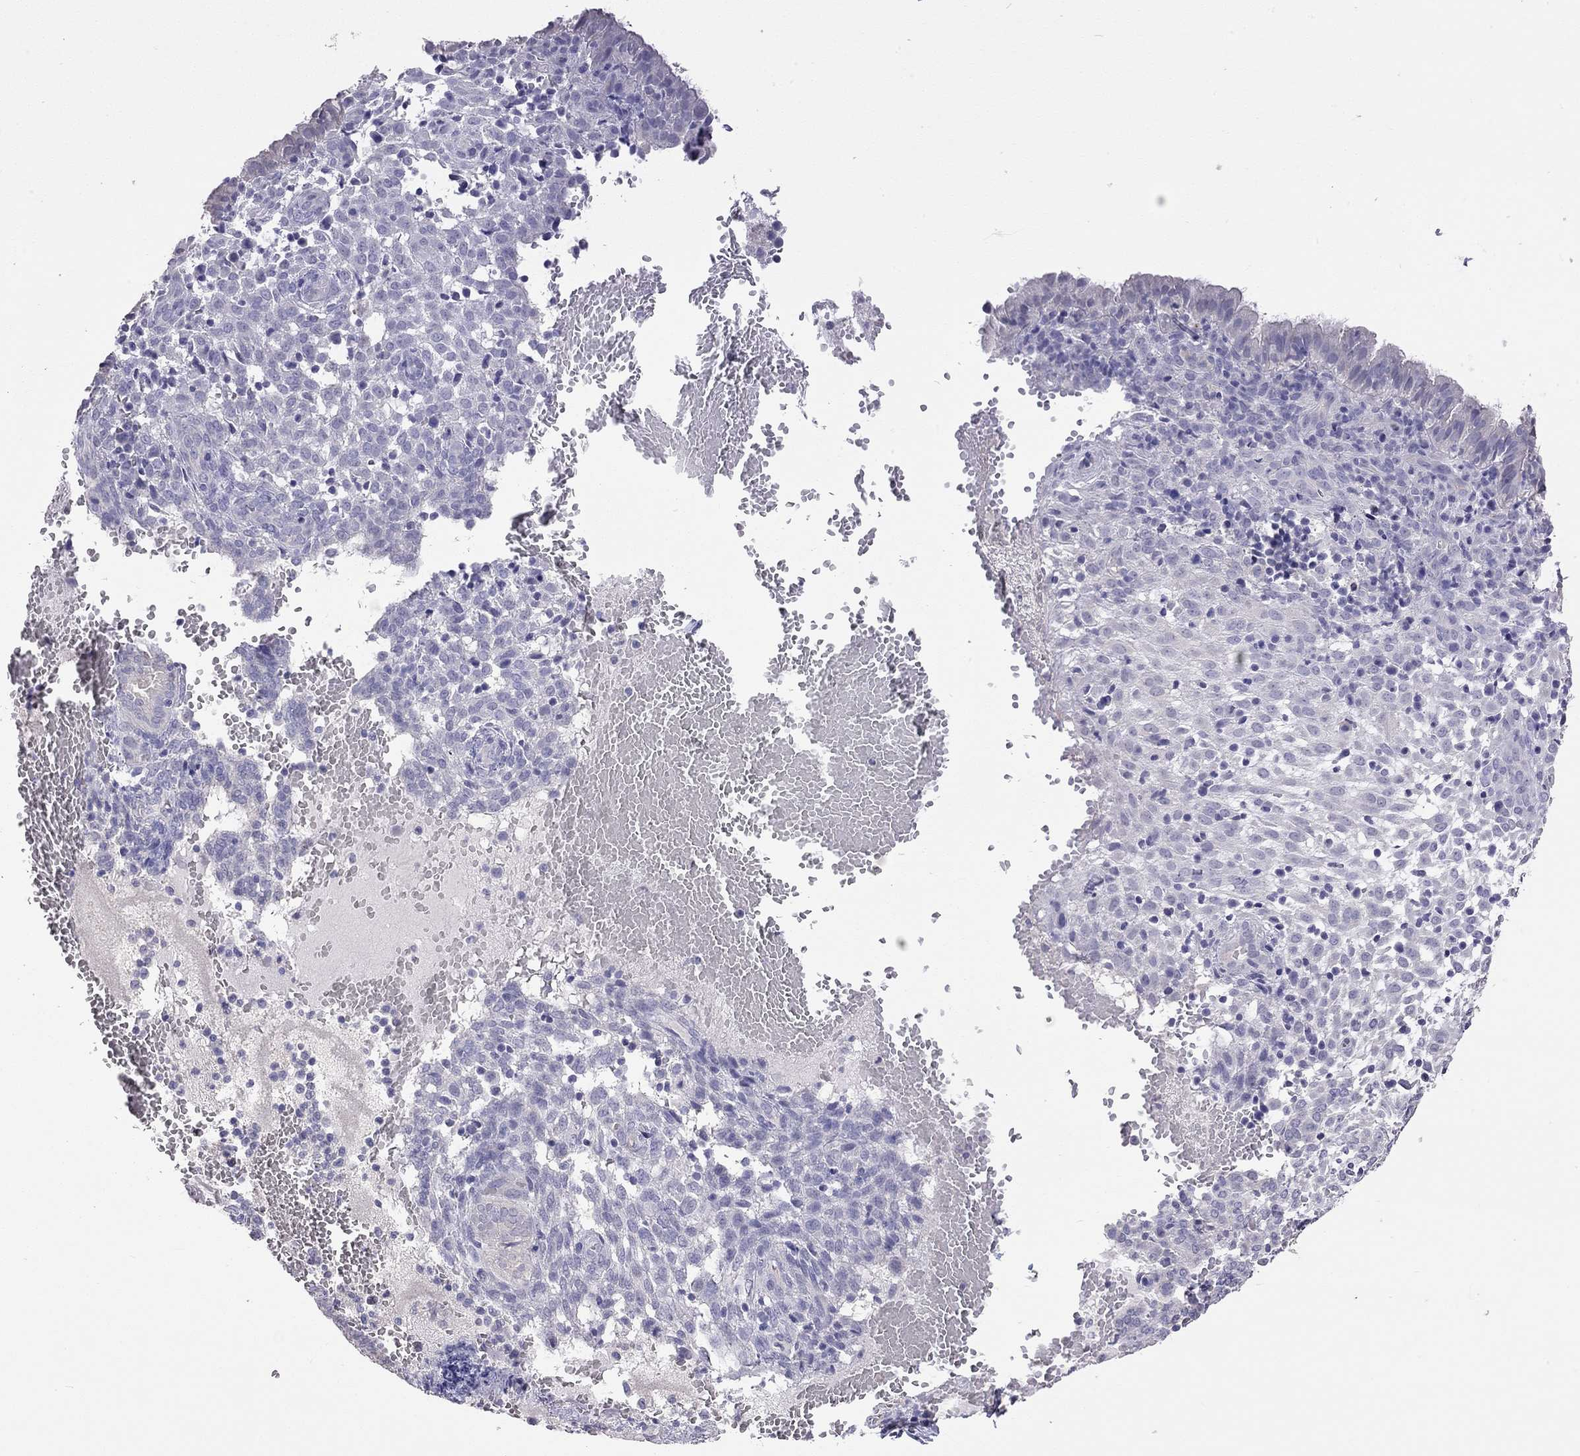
{"staining": {"intensity": "negative", "quantity": "none", "location": "none"}, "tissue": "endometrium", "cell_type": "Cells in endometrial stroma", "image_type": "normal", "snomed": [{"axis": "morphology", "description": "Normal tissue, NOS"}, {"axis": "topography", "description": "Endometrium"}], "caption": "The micrograph displays no significant positivity in cells in endometrial stroma of endometrium. (Stains: DAB (3,3'-diaminobenzidine) IHC with hematoxylin counter stain, Microscopy: brightfield microscopy at high magnification).", "gene": "FEZ1", "patient": {"sex": "female", "age": 42}}